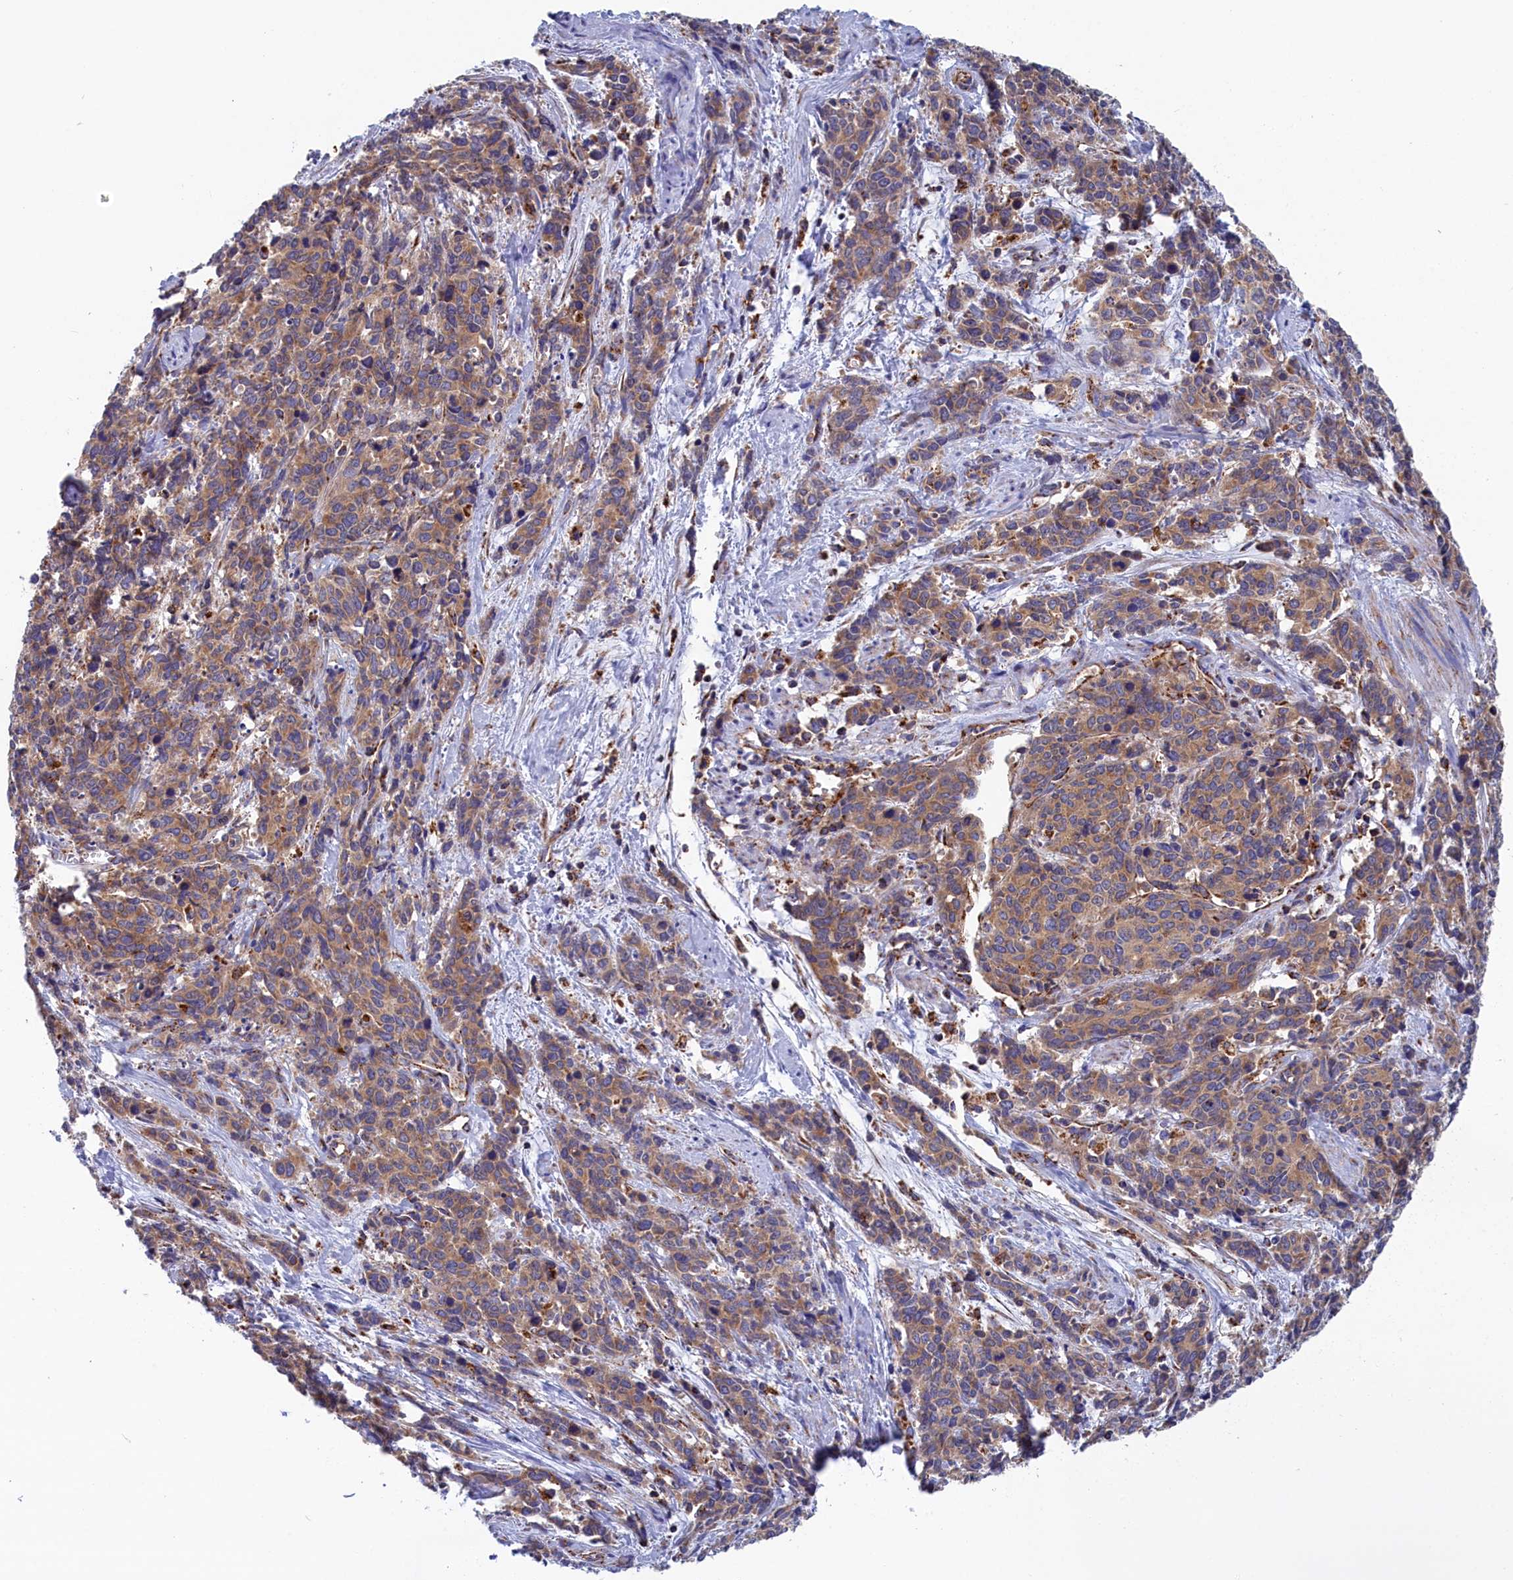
{"staining": {"intensity": "moderate", "quantity": ">75%", "location": "cytoplasmic/membranous"}, "tissue": "cervical cancer", "cell_type": "Tumor cells", "image_type": "cancer", "snomed": [{"axis": "morphology", "description": "Squamous cell carcinoma, NOS"}, {"axis": "topography", "description": "Cervix"}], "caption": "Moderate cytoplasmic/membranous expression is appreciated in approximately >75% of tumor cells in cervical cancer (squamous cell carcinoma).", "gene": "WDR83", "patient": {"sex": "female", "age": 60}}